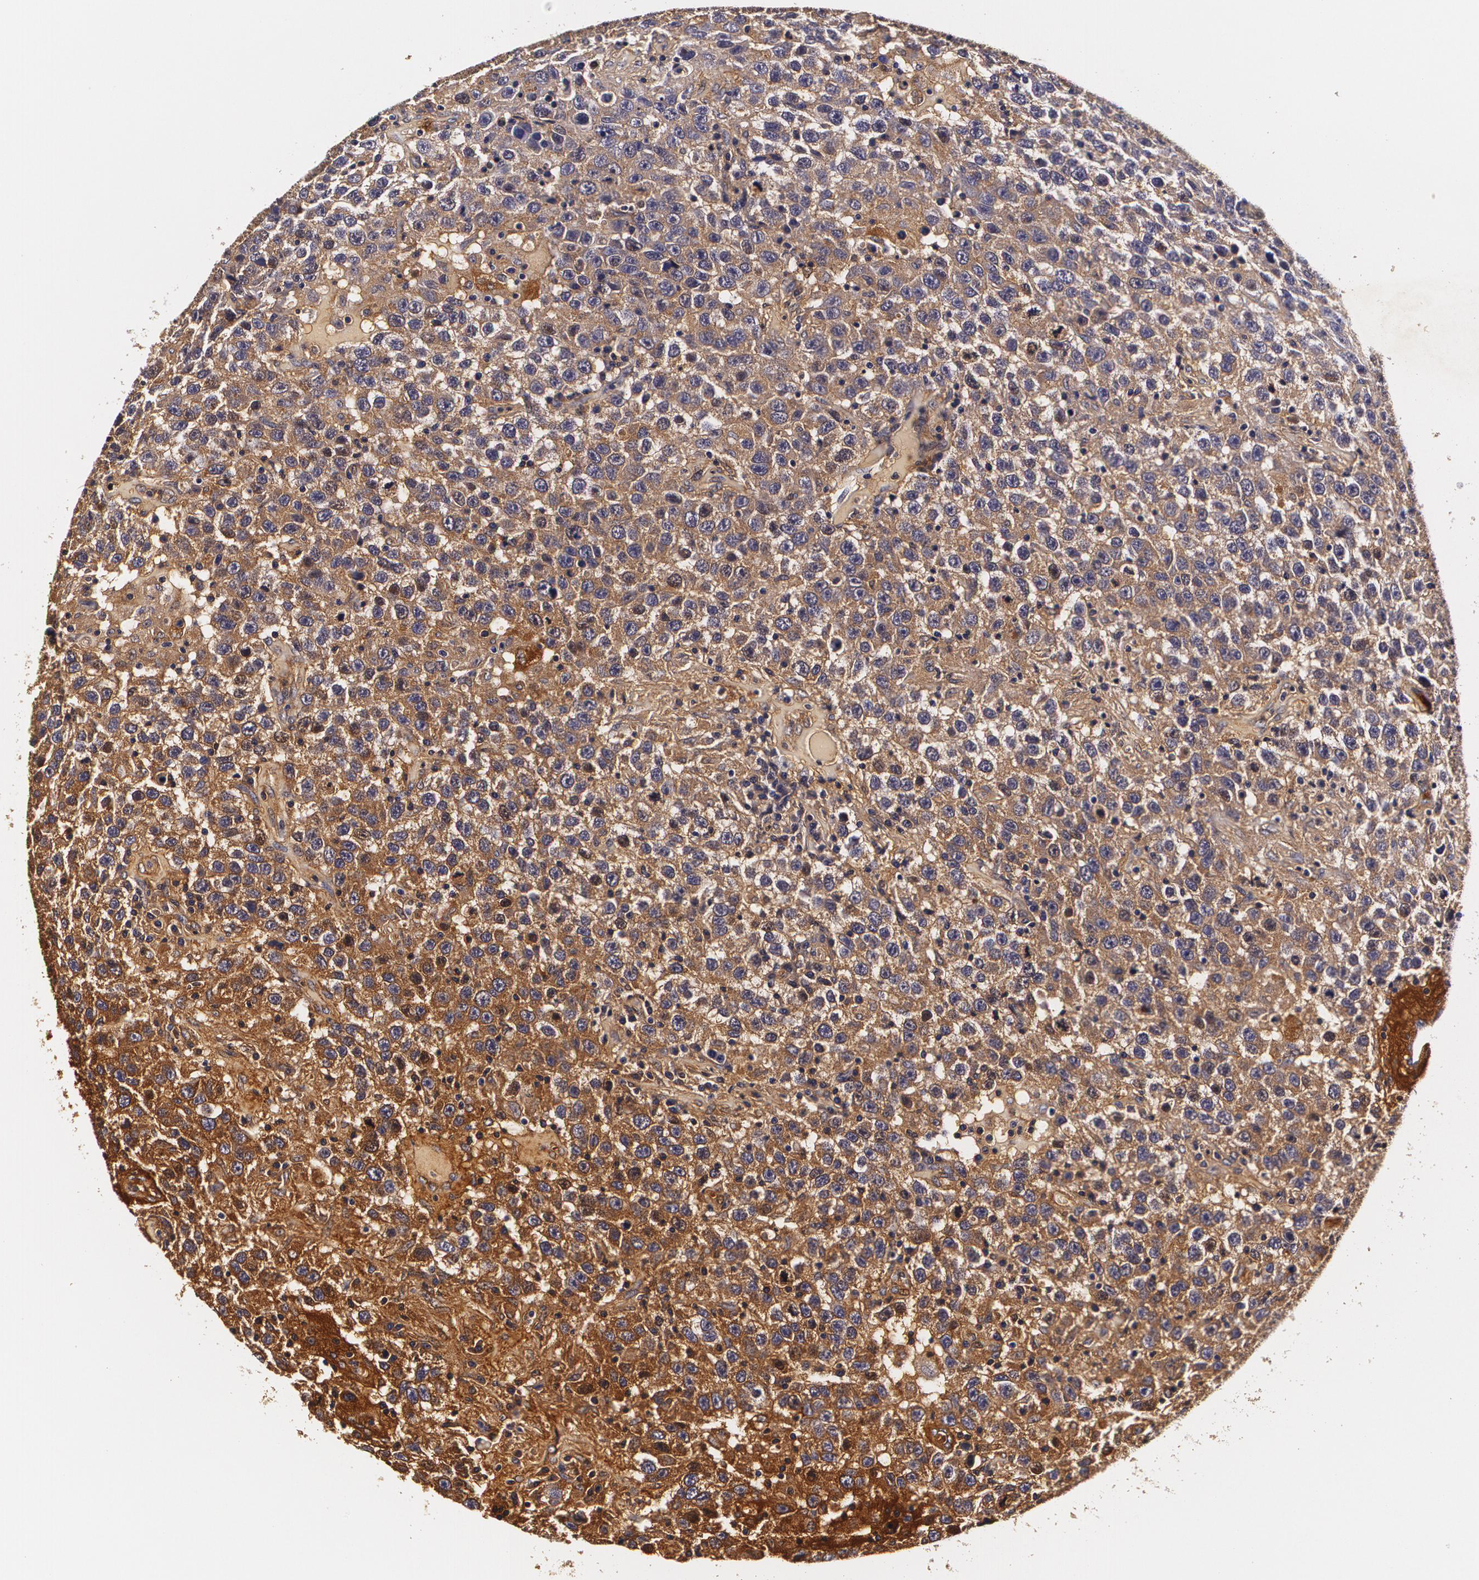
{"staining": {"intensity": "moderate", "quantity": ">75%", "location": "cytoplasmic/membranous"}, "tissue": "testis cancer", "cell_type": "Tumor cells", "image_type": "cancer", "snomed": [{"axis": "morphology", "description": "Seminoma, NOS"}, {"axis": "topography", "description": "Testis"}], "caption": "Seminoma (testis) tissue reveals moderate cytoplasmic/membranous expression in about >75% of tumor cells, visualized by immunohistochemistry.", "gene": "TTR", "patient": {"sex": "male", "age": 41}}